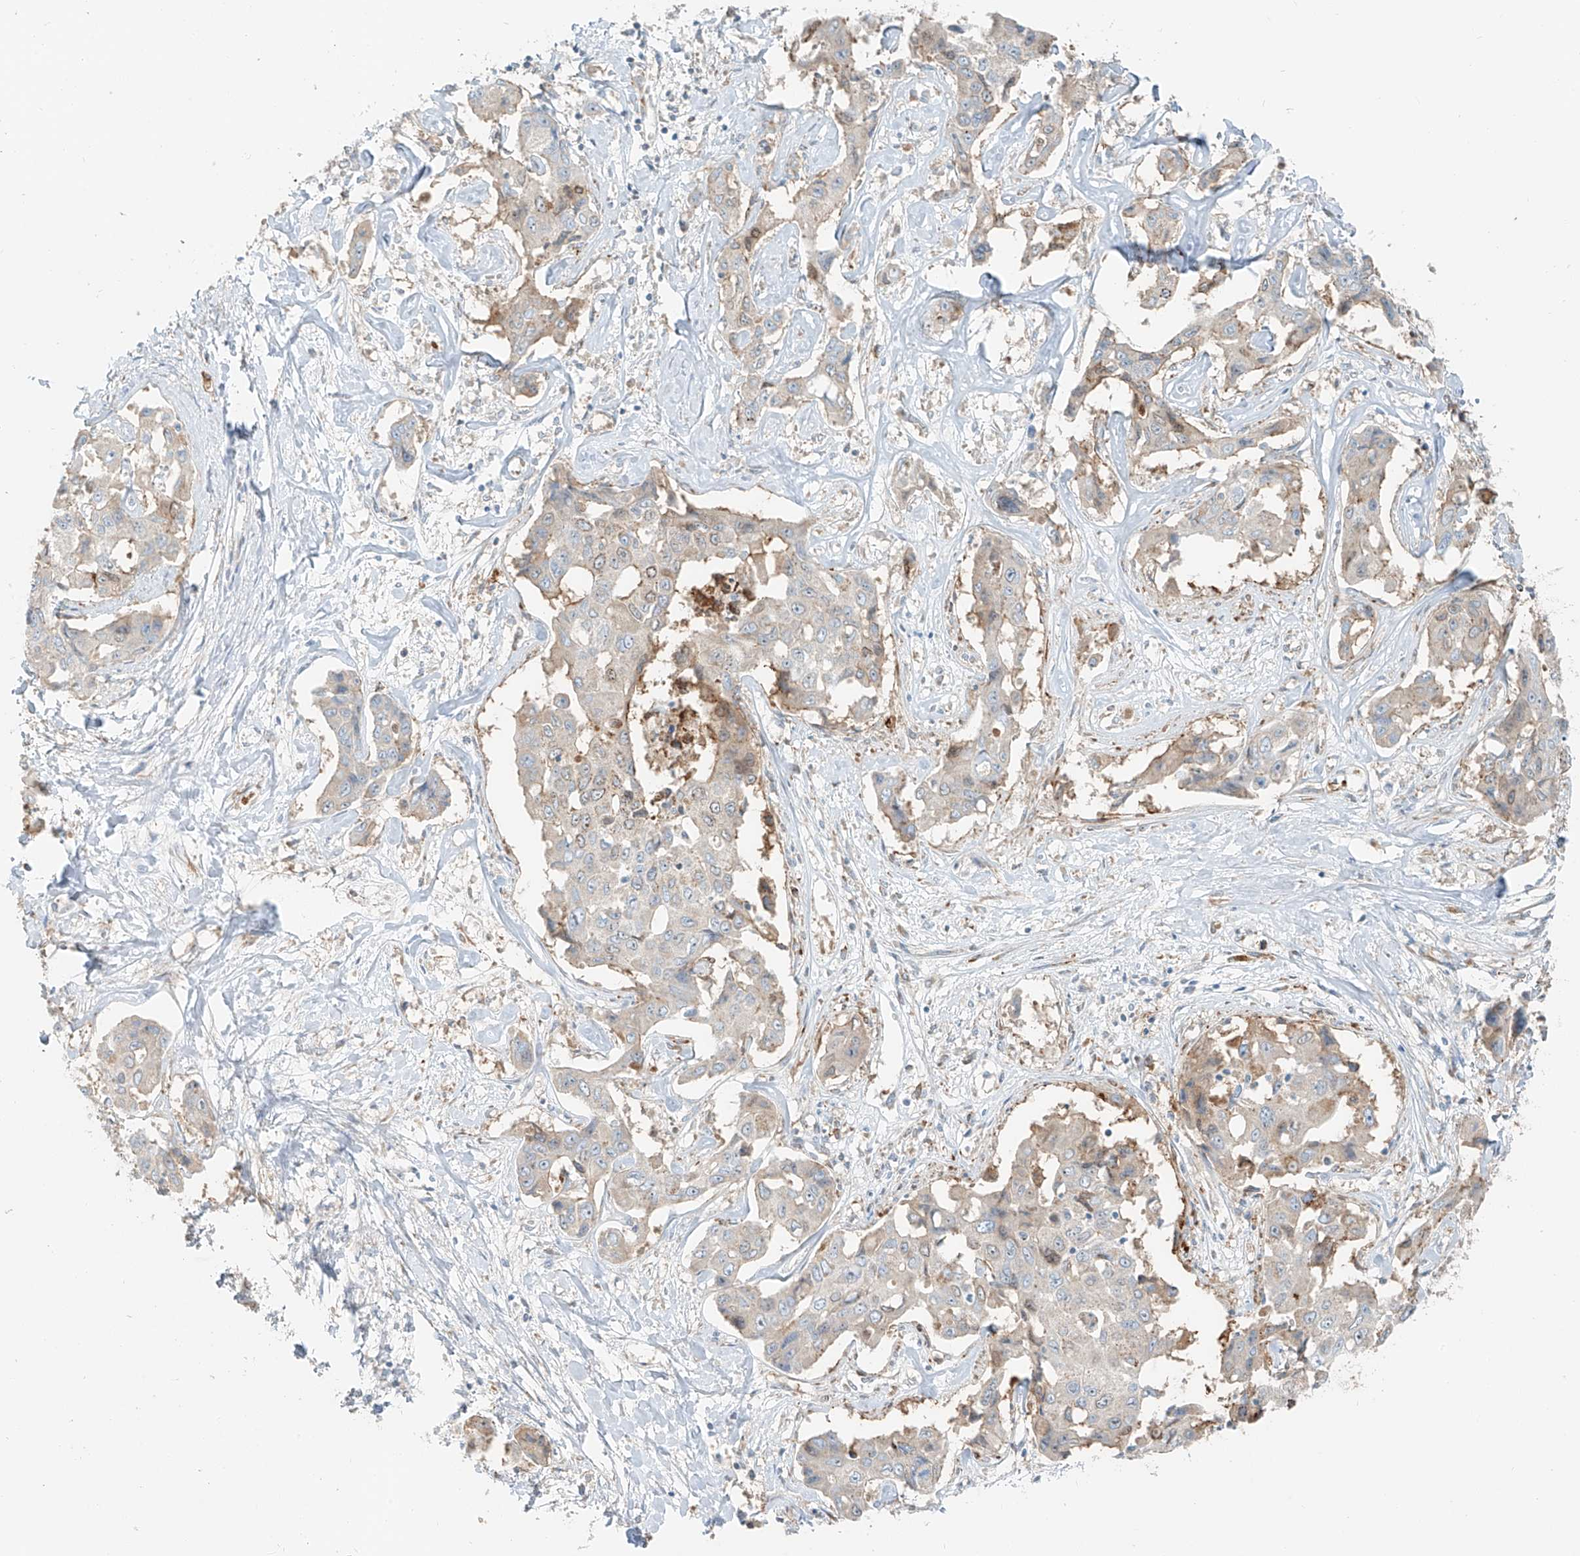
{"staining": {"intensity": "weak", "quantity": "<25%", "location": "cytoplasmic/membranous"}, "tissue": "liver cancer", "cell_type": "Tumor cells", "image_type": "cancer", "snomed": [{"axis": "morphology", "description": "Cholangiocarcinoma"}, {"axis": "topography", "description": "Liver"}], "caption": "The histopathology image displays no significant positivity in tumor cells of cholangiocarcinoma (liver).", "gene": "FSTL1", "patient": {"sex": "male", "age": 59}}